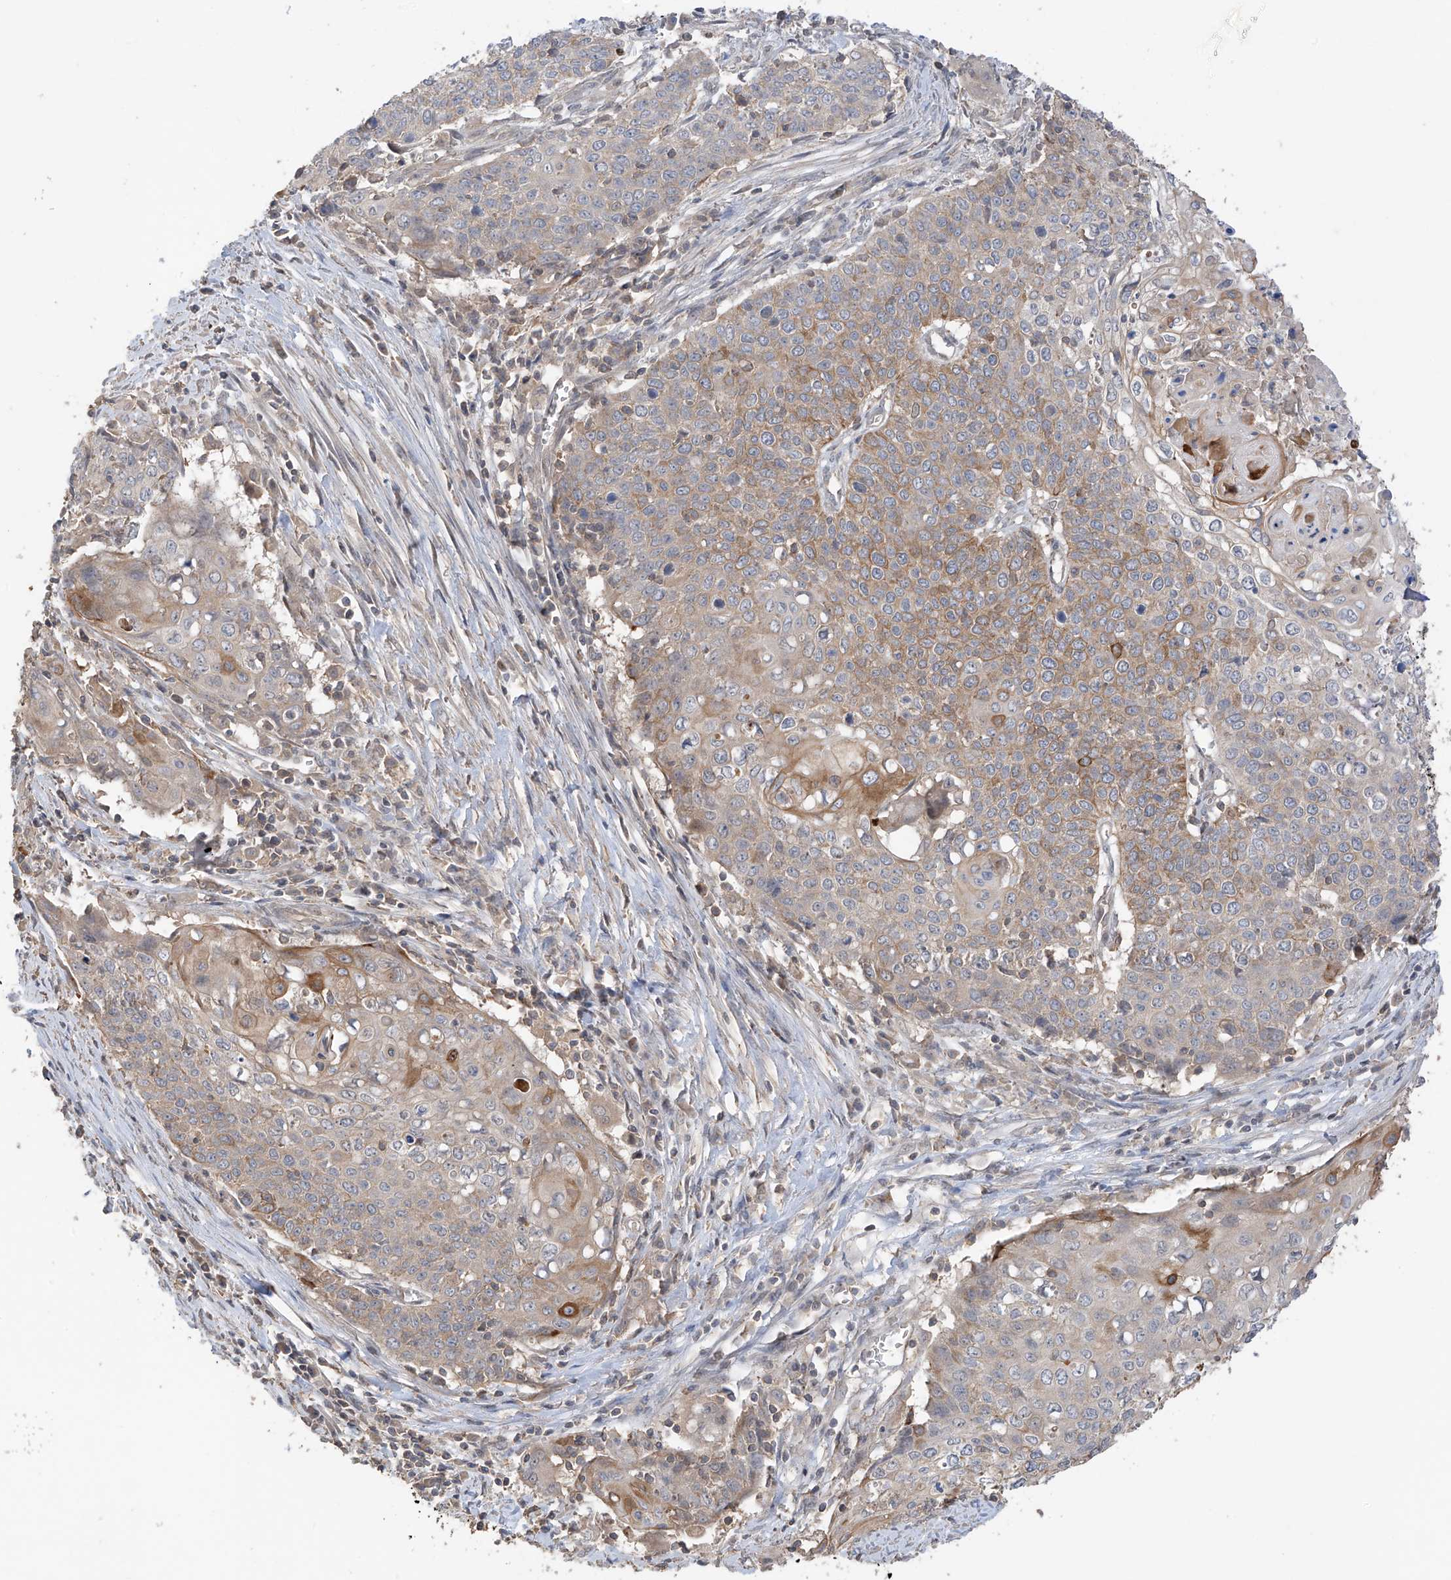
{"staining": {"intensity": "moderate", "quantity": "<25%", "location": "cytoplasmic/membranous"}, "tissue": "cervical cancer", "cell_type": "Tumor cells", "image_type": "cancer", "snomed": [{"axis": "morphology", "description": "Squamous cell carcinoma, NOS"}, {"axis": "topography", "description": "Cervix"}], "caption": "IHC image of neoplastic tissue: cervical cancer (squamous cell carcinoma) stained using immunohistochemistry (IHC) reveals low levels of moderate protein expression localized specifically in the cytoplasmic/membranous of tumor cells, appearing as a cytoplasmic/membranous brown color.", "gene": "RPAIN", "patient": {"sex": "female", "age": 39}}